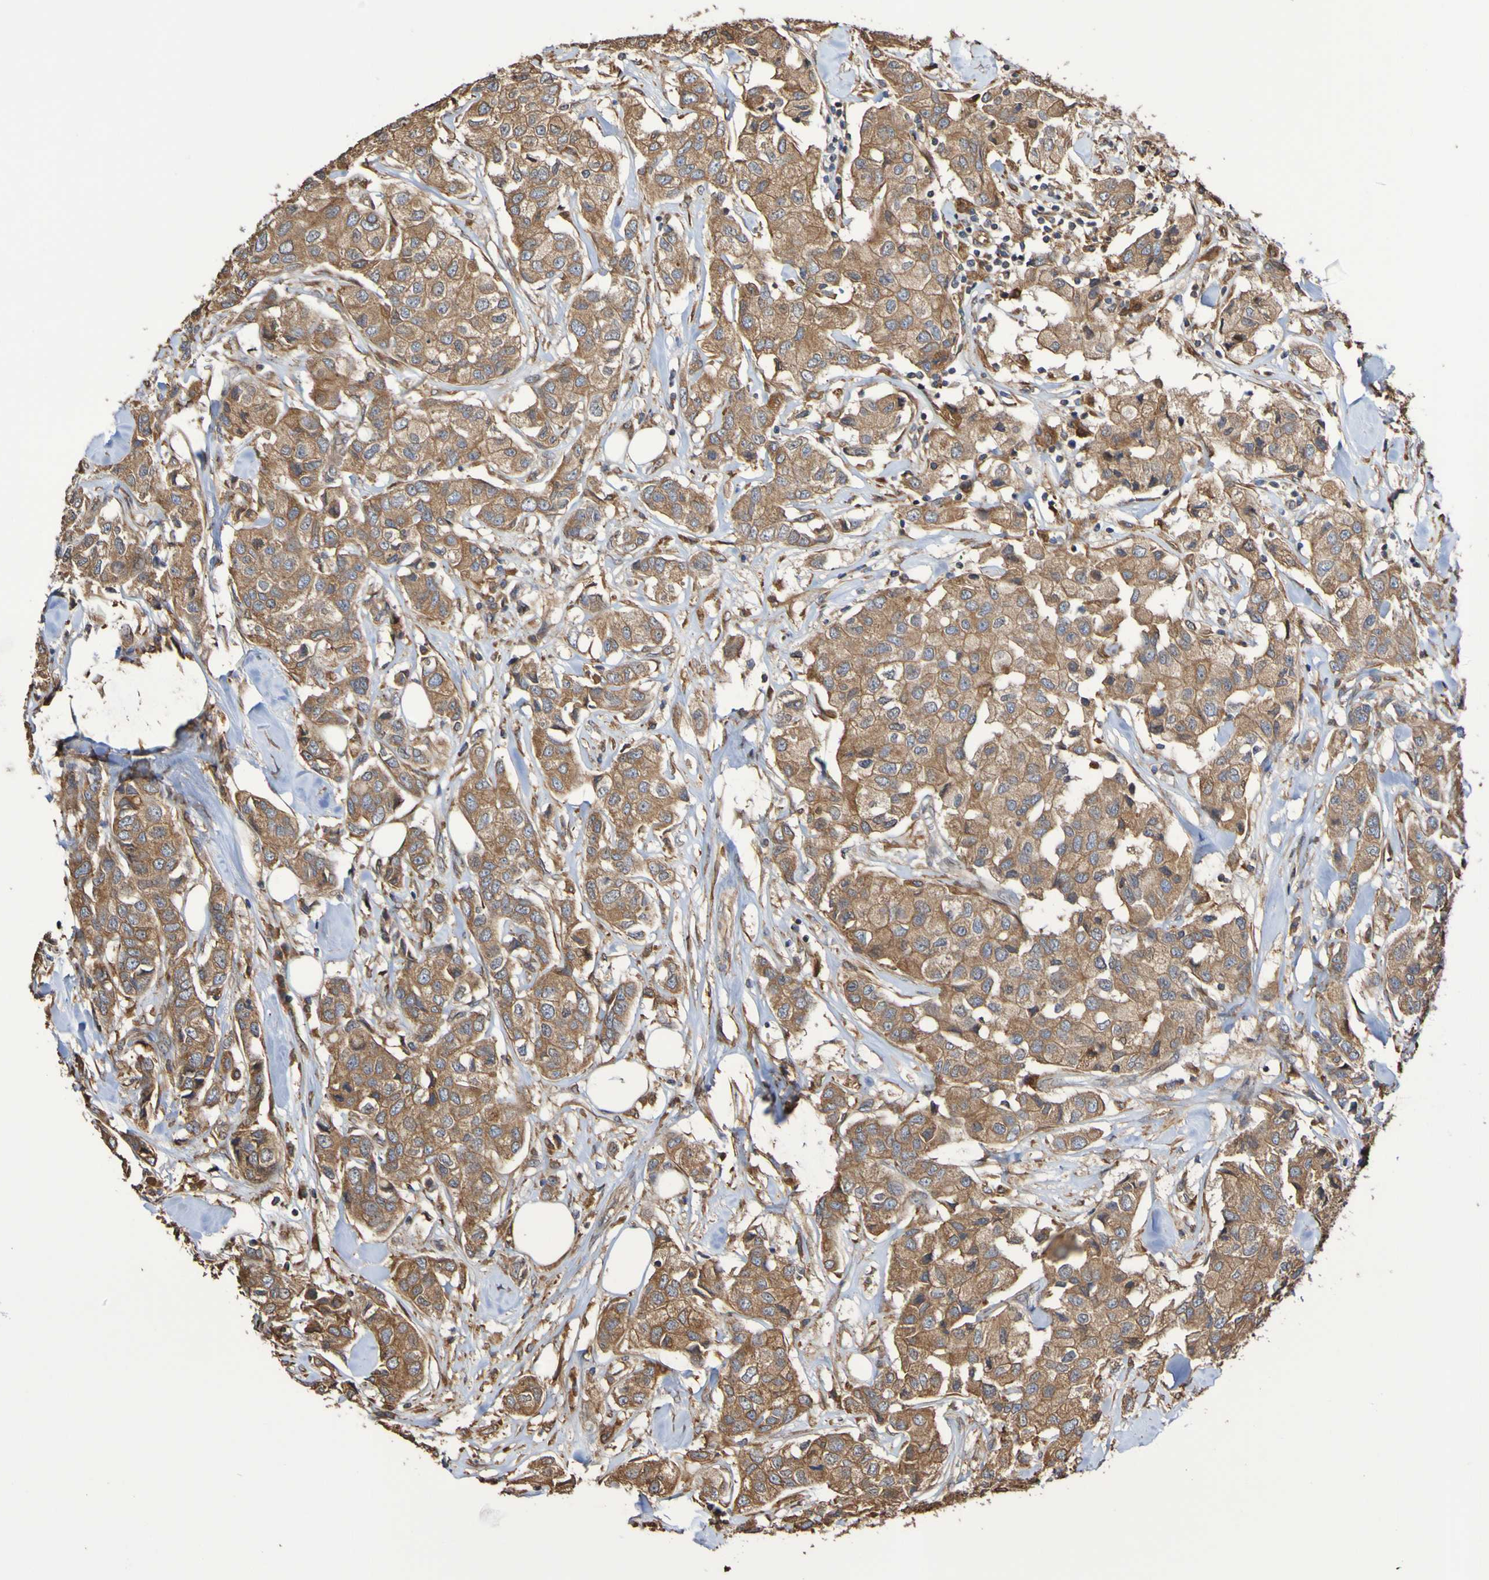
{"staining": {"intensity": "moderate", "quantity": ">75%", "location": "cytoplasmic/membranous"}, "tissue": "breast cancer", "cell_type": "Tumor cells", "image_type": "cancer", "snomed": [{"axis": "morphology", "description": "Duct carcinoma"}, {"axis": "topography", "description": "Breast"}], "caption": "Breast cancer was stained to show a protein in brown. There is medium levels of moderate cytoplasmic/membranous expression in approximately >75% of tumor cells. The protein is stained brown, and the nuclei are stained in blue (DAB (3,3'-diaminobenzidine) IHC with brightfield microscopy, high magnification).", "gene": "RAB11A", "patient": {"sex": "female", "age": 80}}